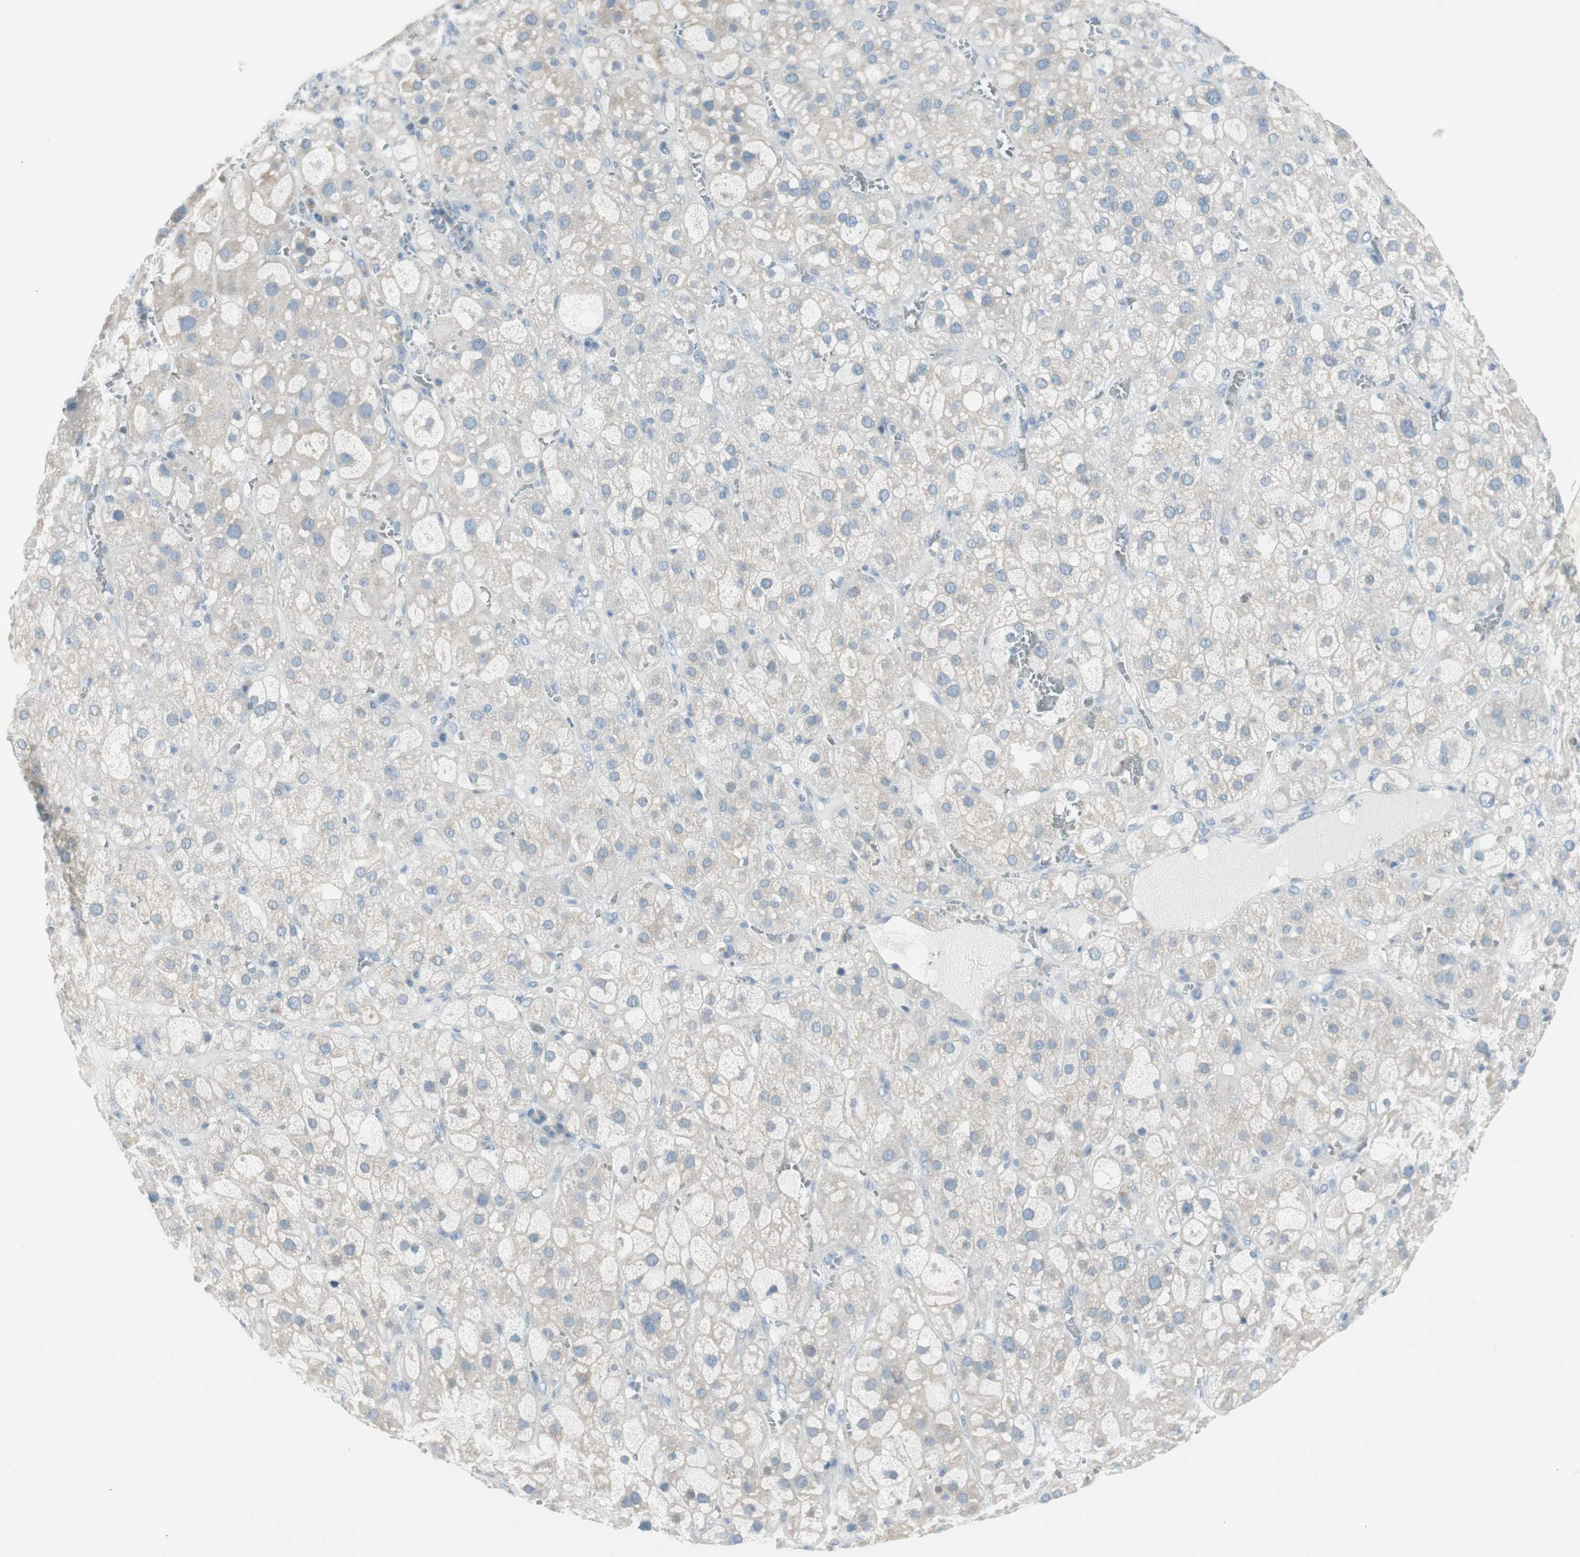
{"staining": {"intensity": "weak", "quantity": "<25%", "location": "cytoplasmic/membranous"}, "tissue": "adrenal gland", "cell_type": "Glandular cells", "image_type": "normal", "snomed": [{"axis": "morphology", "description": "Normal tissue, NOS"}, {"axis": "topography", "description": "Adrenal gland"}], "caption": "Human adrenal gland stained for a protein using immunohistochemistry (IHC) shows no positivity in glandular cells.", "gene": "AGR2", "patient": {"sex": "female", "age": 47}}